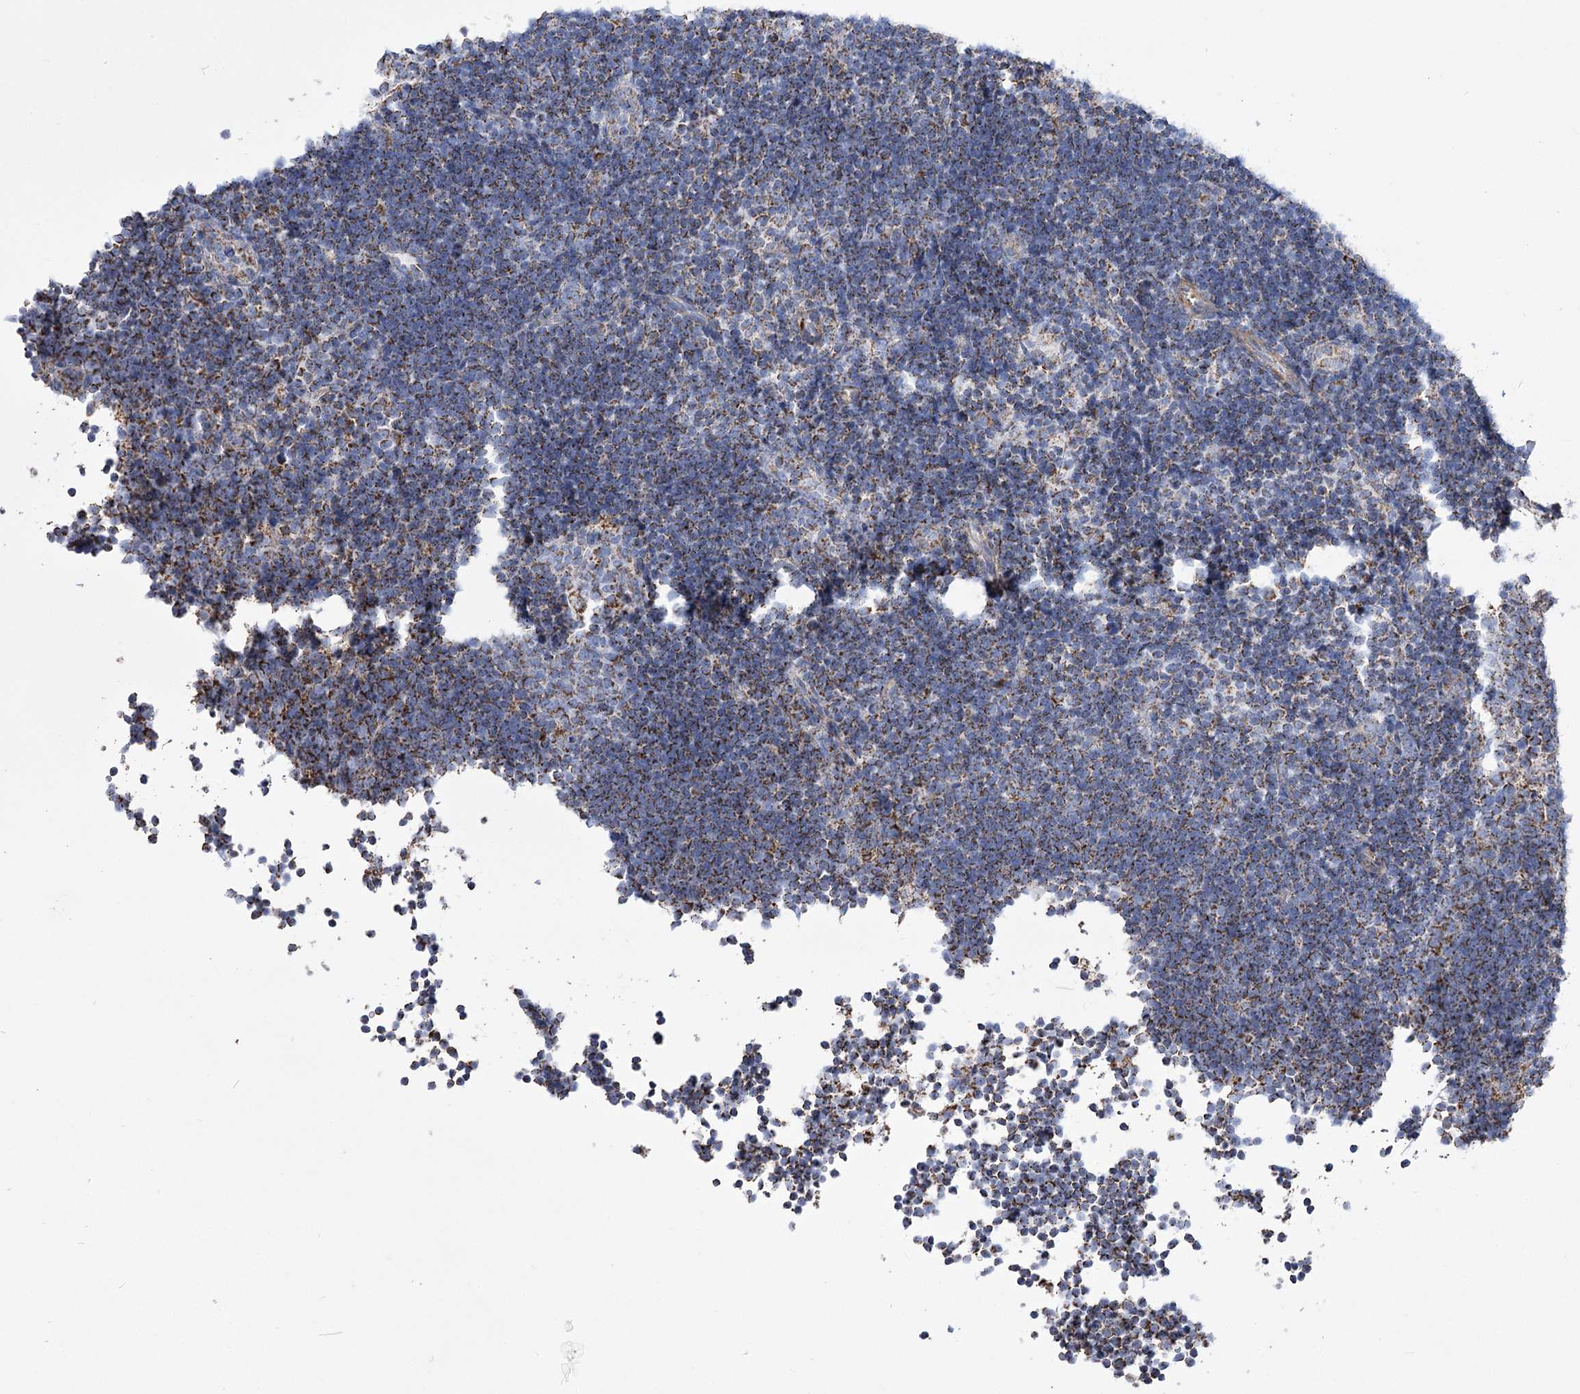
{"staining": {"intensity": "moderate", "quantity": ">75%", "location": "cytoplasmic/membranous"}, "tissue": "lymph node", "cell_type": "Non-germinal center cells", "image_type": "normal", "snomed": [{"axis": "morphology", "description": "Normal tissue, NOS"}, {"axis": "topography", "description": "Lymph node"}], "caption": "This histopathology image demonstrates benign lymph node stained with IHC to label a protein in brown. The cytoplasmic/membranous of non-germinal center cells show moderate positivity for the protein. Nuclei are counter-stained blue.", "gene": "PDHB", "patient": {"sex": "female", "age": 22}}